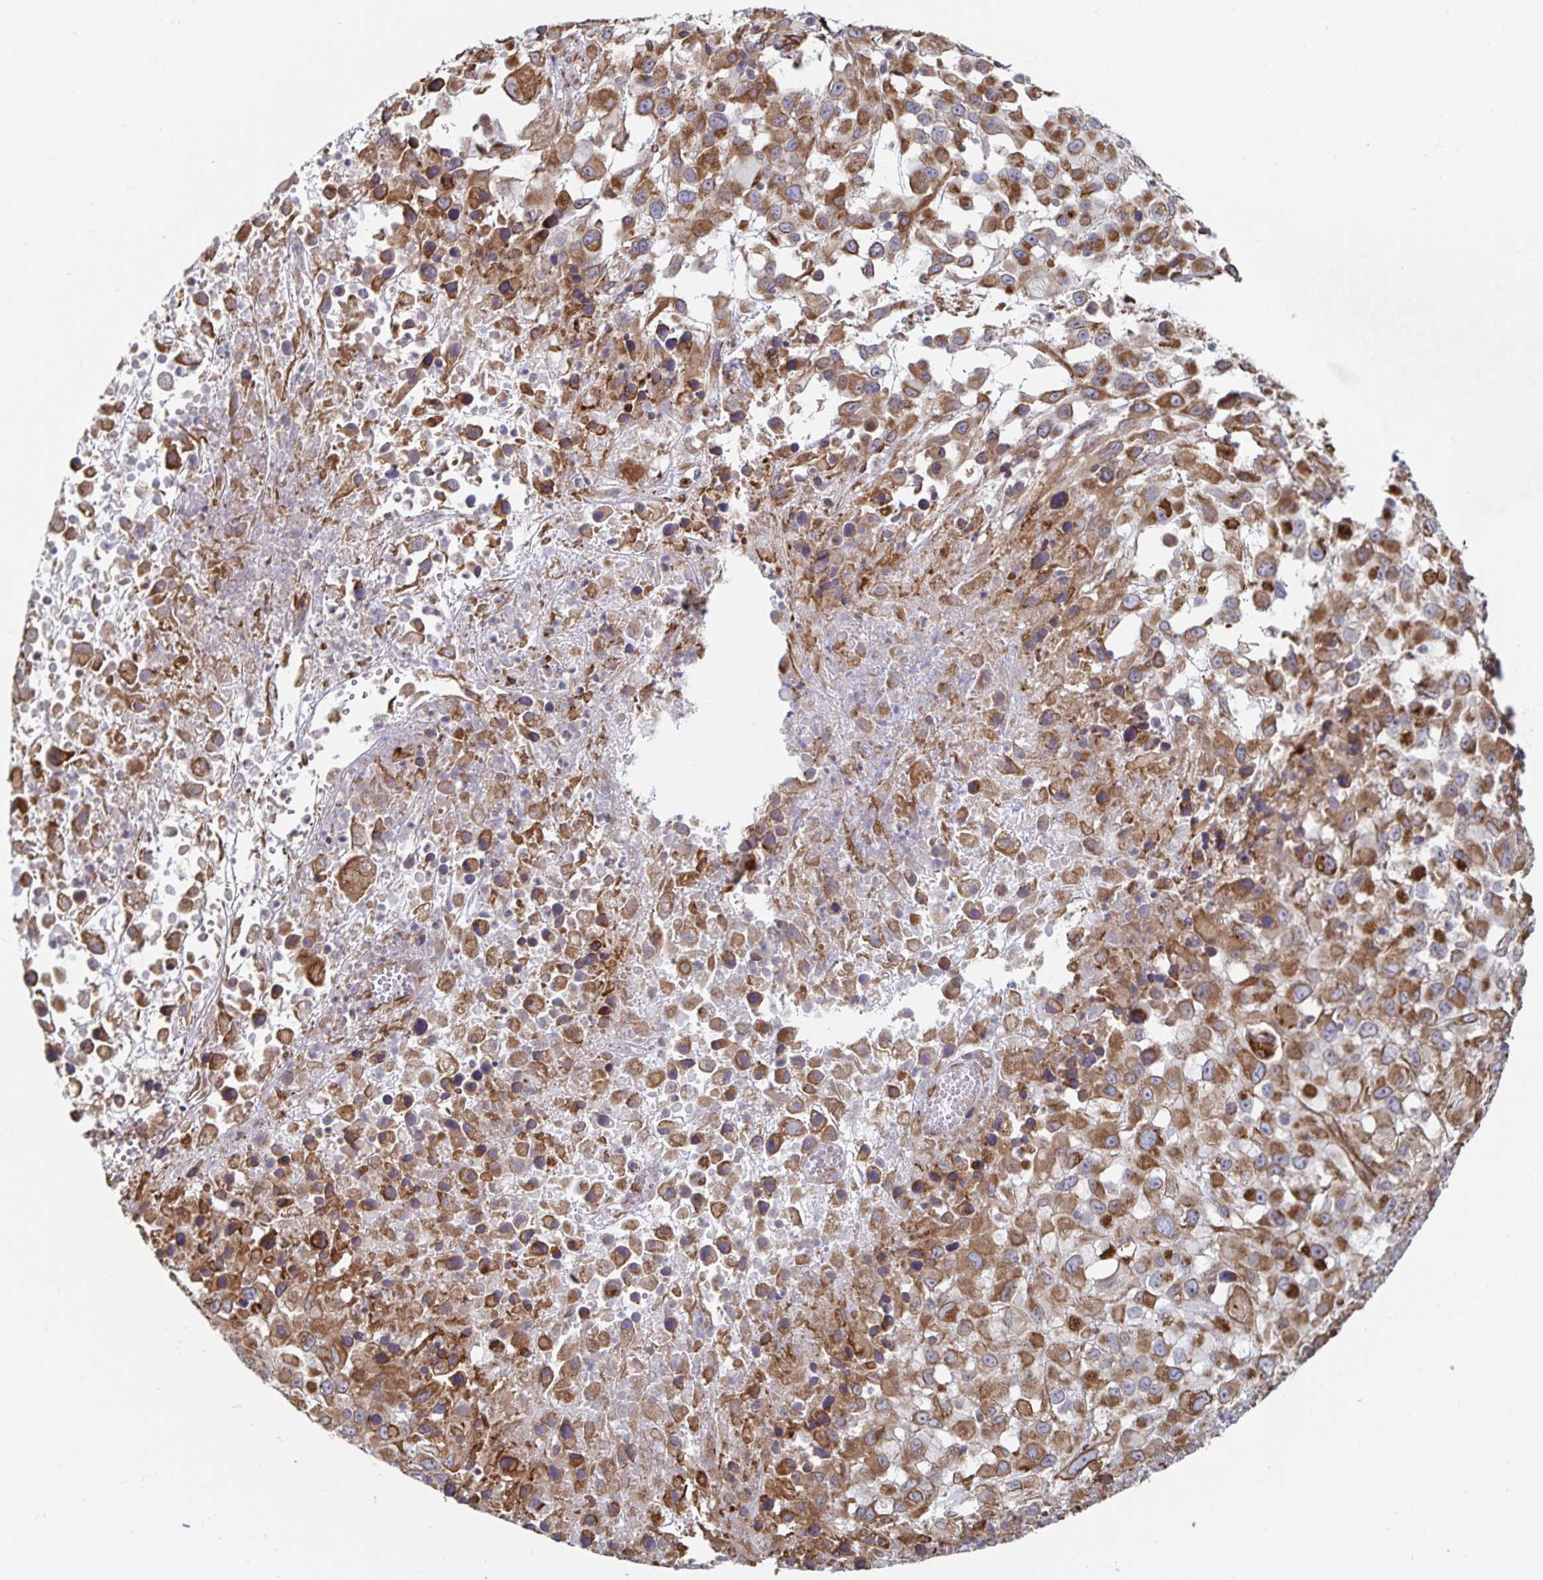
{"staining": {"intensity": "moderate", "quantity": ">75%", "location": "cytoplasmic/membranous"}, "tissue": "melanoma", "cell_type": "Tumor cells", "image_type": "cancer", "snomed": [{"axis": "morphology", "description": "Malignant melanoma, Metastatic site"}, {"axis": "topography", "description": "Soft tissue"}], "caption": "This image reveals melanoma stained with IHC to label a protein in brown. The cytoplasmic/membranous of tumor cells show moderate positivity for the protein. Nuclei are counter-stained blue.", "gene": "BCAP29", "patient": {"sex": "male", "age": 50}}